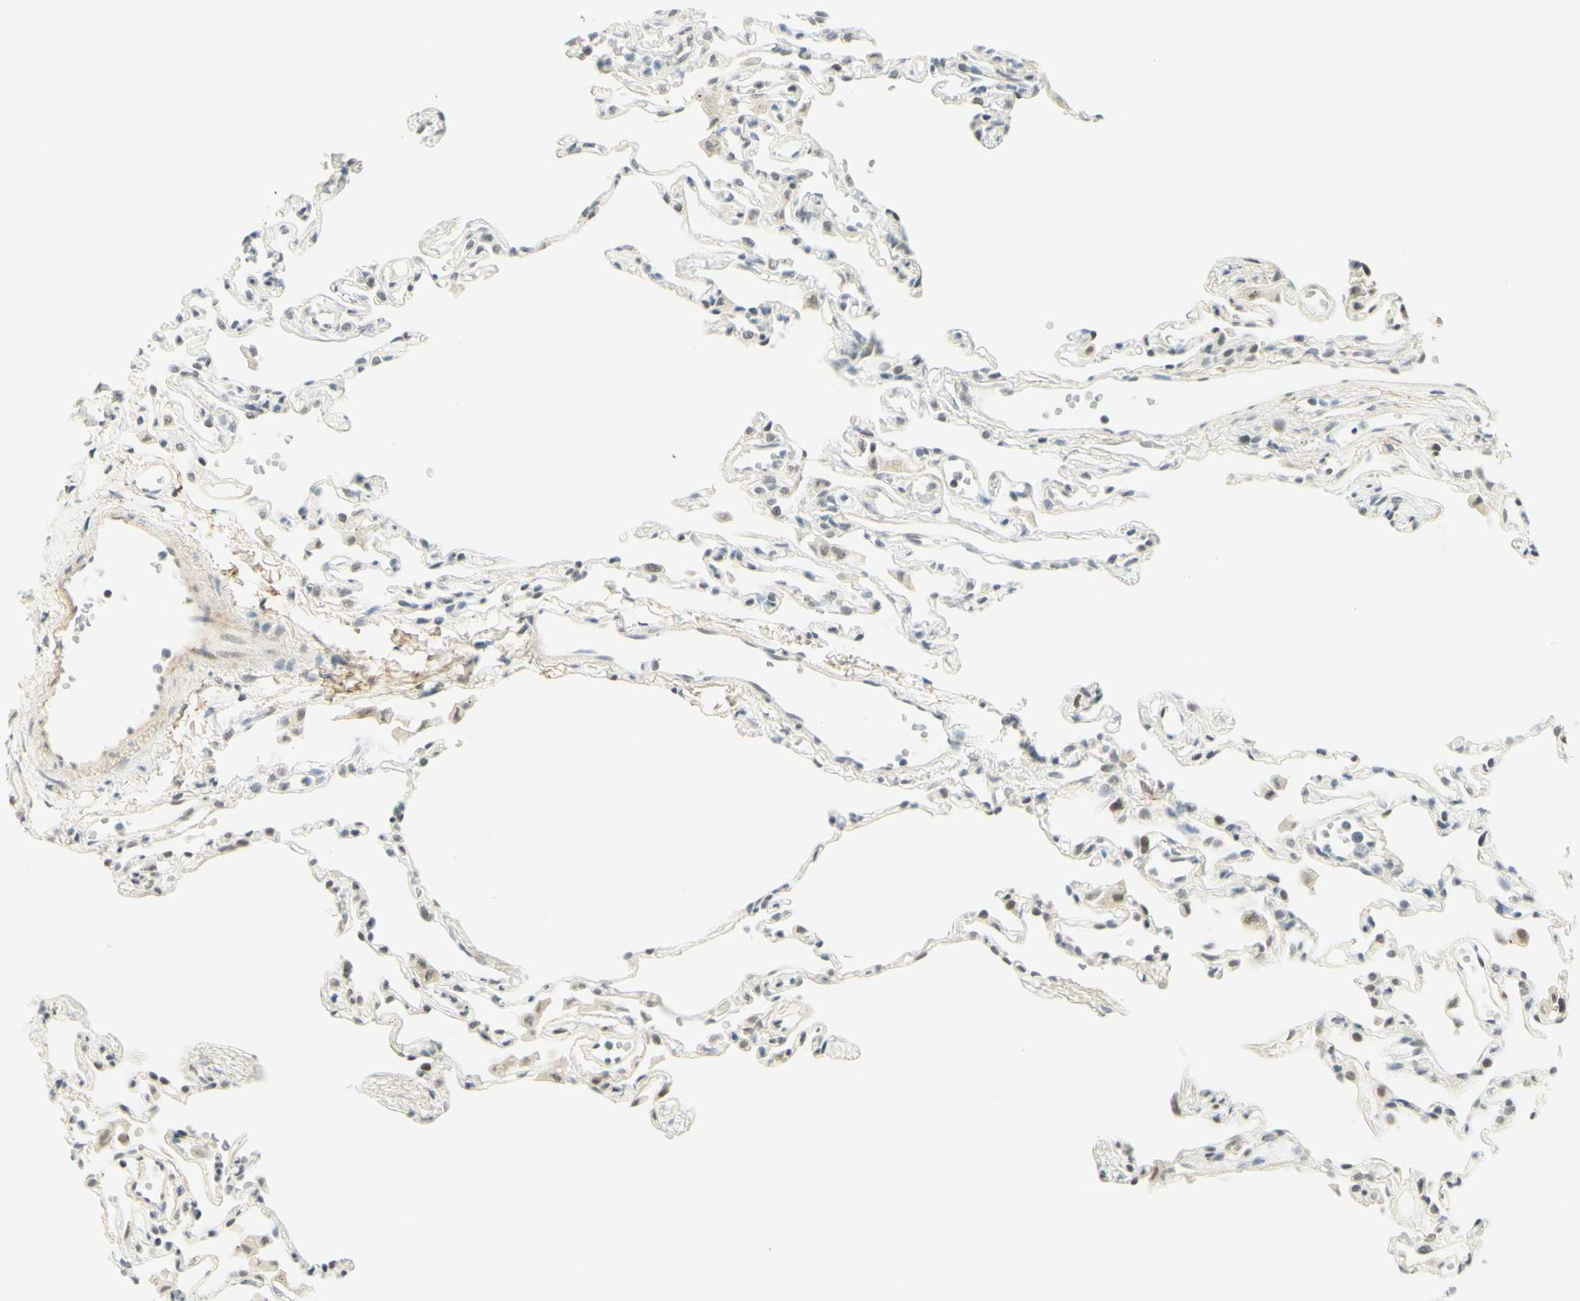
{"staining": {"intensity": "negative", "quantity": "none", "location": "none"}, "tissue": "lung", "cell_type": "Alveolar cells", "image_type": "normal", "snomed": [{"axis": "morphology", "description": "Normal tissue, NOS"}, {"axis": "topography", "description": "Lung"}], "caption": "The photomicrograph displays no staining of alveolar cells in normal lung. (DAB immunohistochemistry (IHC), high magnification).", "gene": "PMS2", "patient": {"sex": "female", "age": 49}}